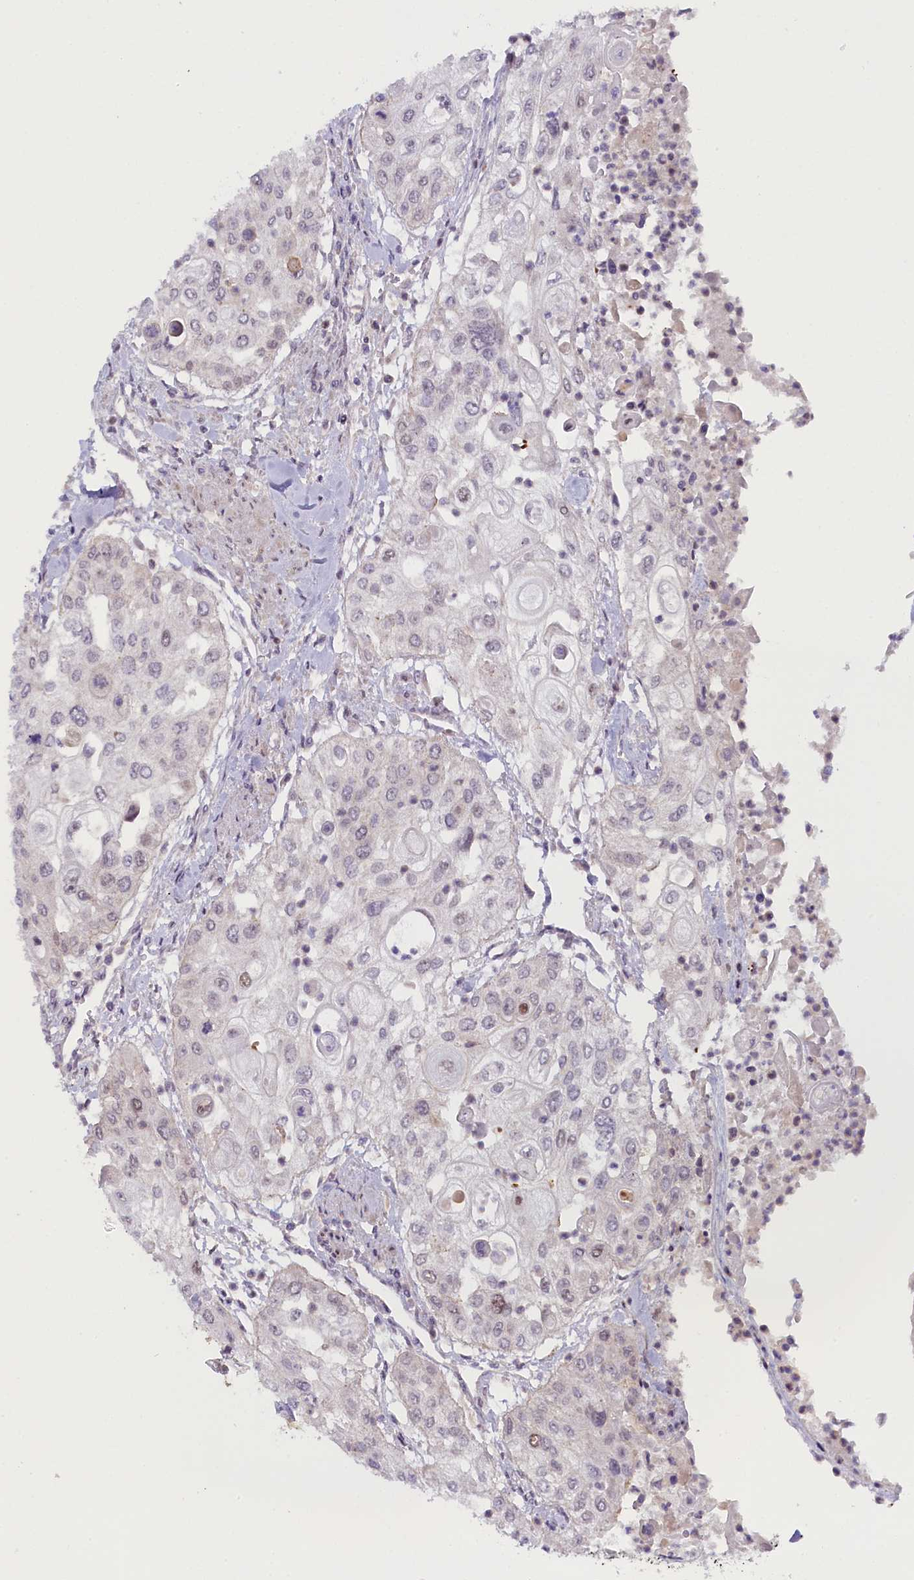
{"staining": {"intensity": "negative", "quantity": "none", "location": "none"}, "tissue": "urothelial cancer", "cell_type": "Tumor cells", "image_type": "cancer", "snomed": [{"axis": "morphology", "description": "Urothelial carcinoma, High grade"}, {"axis": "topography", "description": "Urinary bladder"}], "caption": "DAB (3,3'-diaminobenzidine) immunohistochemical staining of human urothelial cancer demonstrates no significant staining in tumor cells.", "gene": "CCL23", "patient": {"sex": "female", "age": 79}}